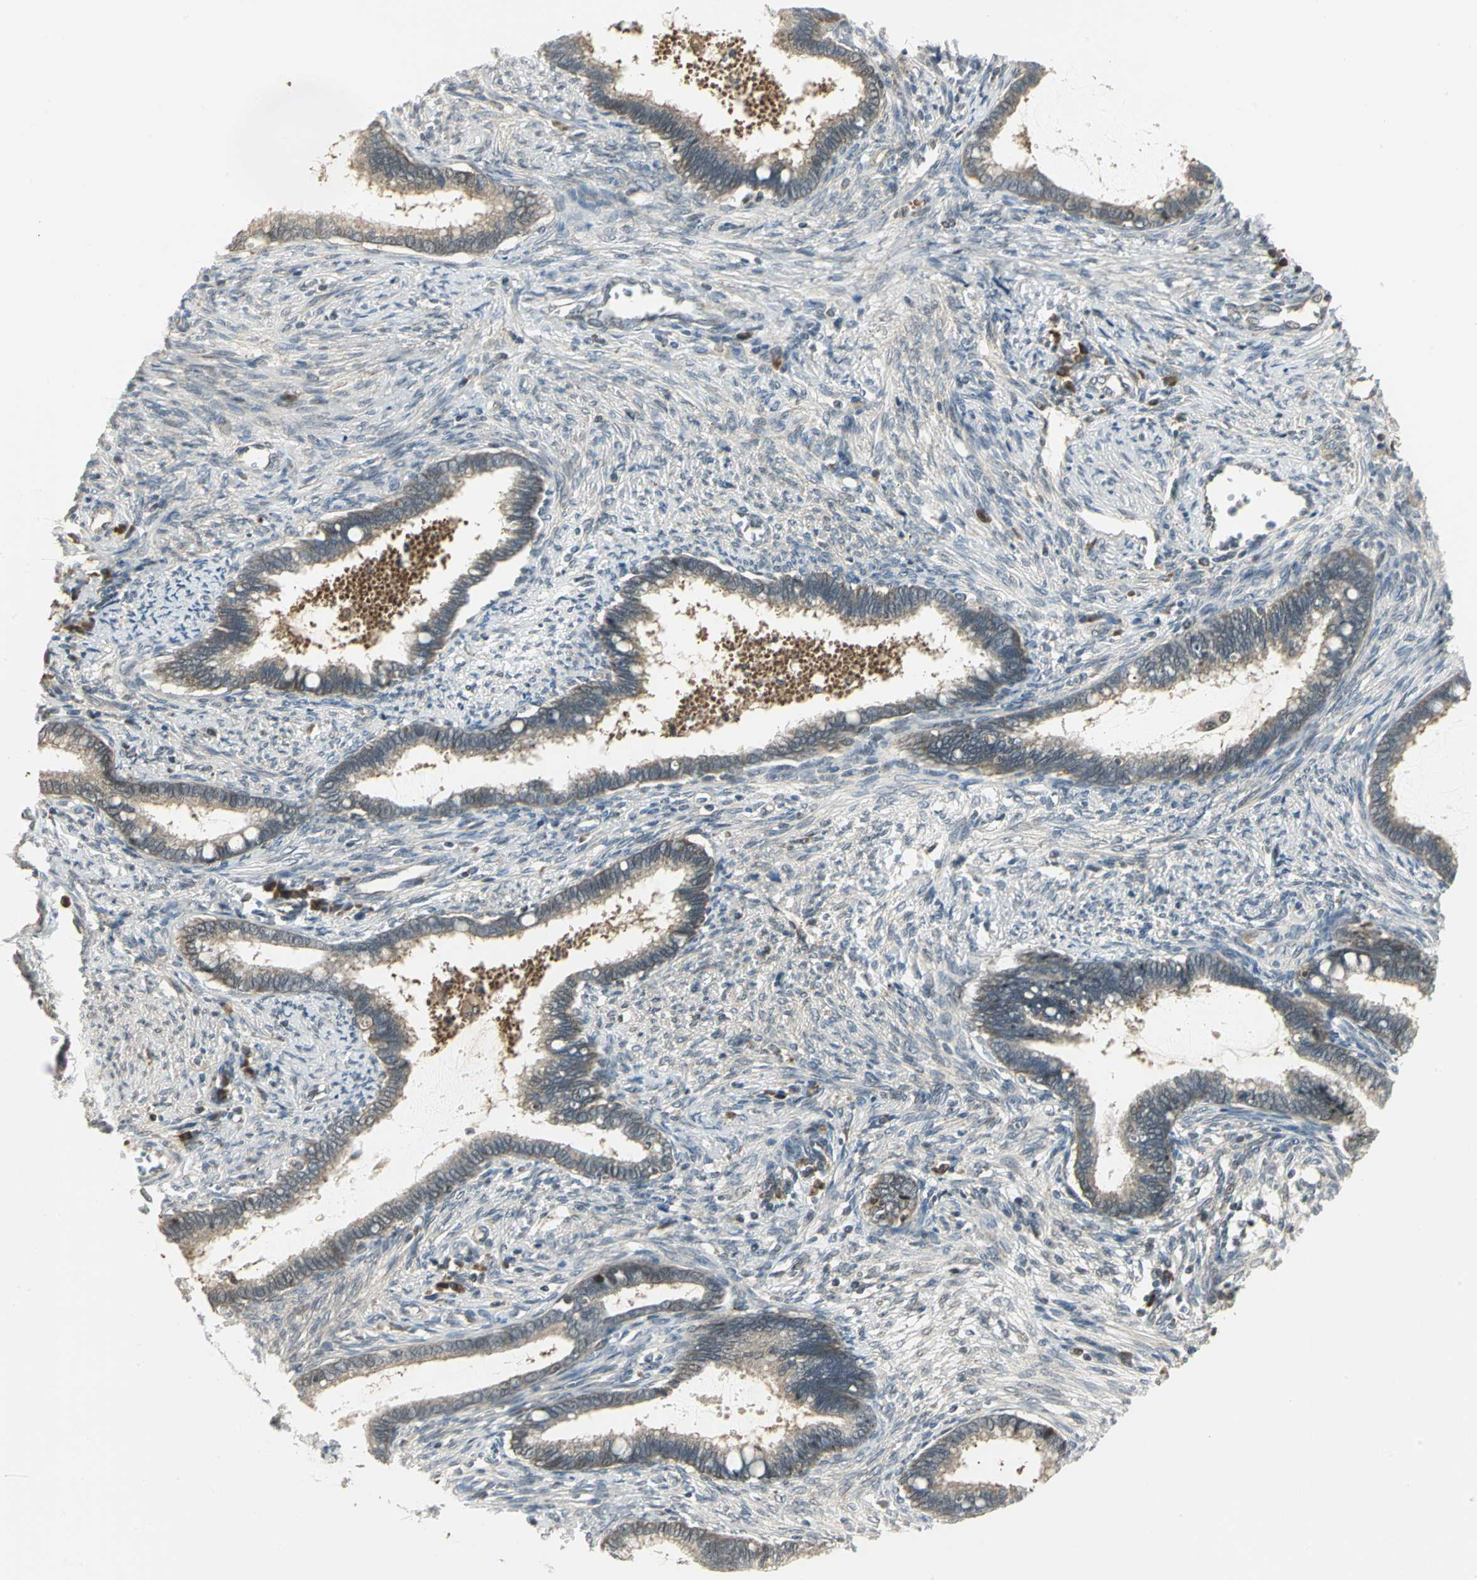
{"staining": {"intensity": "moderate", "quantity": ">75%", "location": "cytoplasmic/membranous"}, "tissue": "cervical cancer", "cell_type": "Tumor cells", "image_type": "cancer", "snomed": [{"axis": "morphology", "description": "Adenocarcinoma, NOS"}, {"axis": "topography", "description": "Cervix"}], "caption": "This histopathology image demonstrates immunohistochemistry (IHC) staining of cervical adenocarcinoma, with medium moderate cytoplasmic/membranous expression in approximately >75% of tumor cells.", "gene": "PSMC4", "patient": {"sex": "female", "age": 44}}